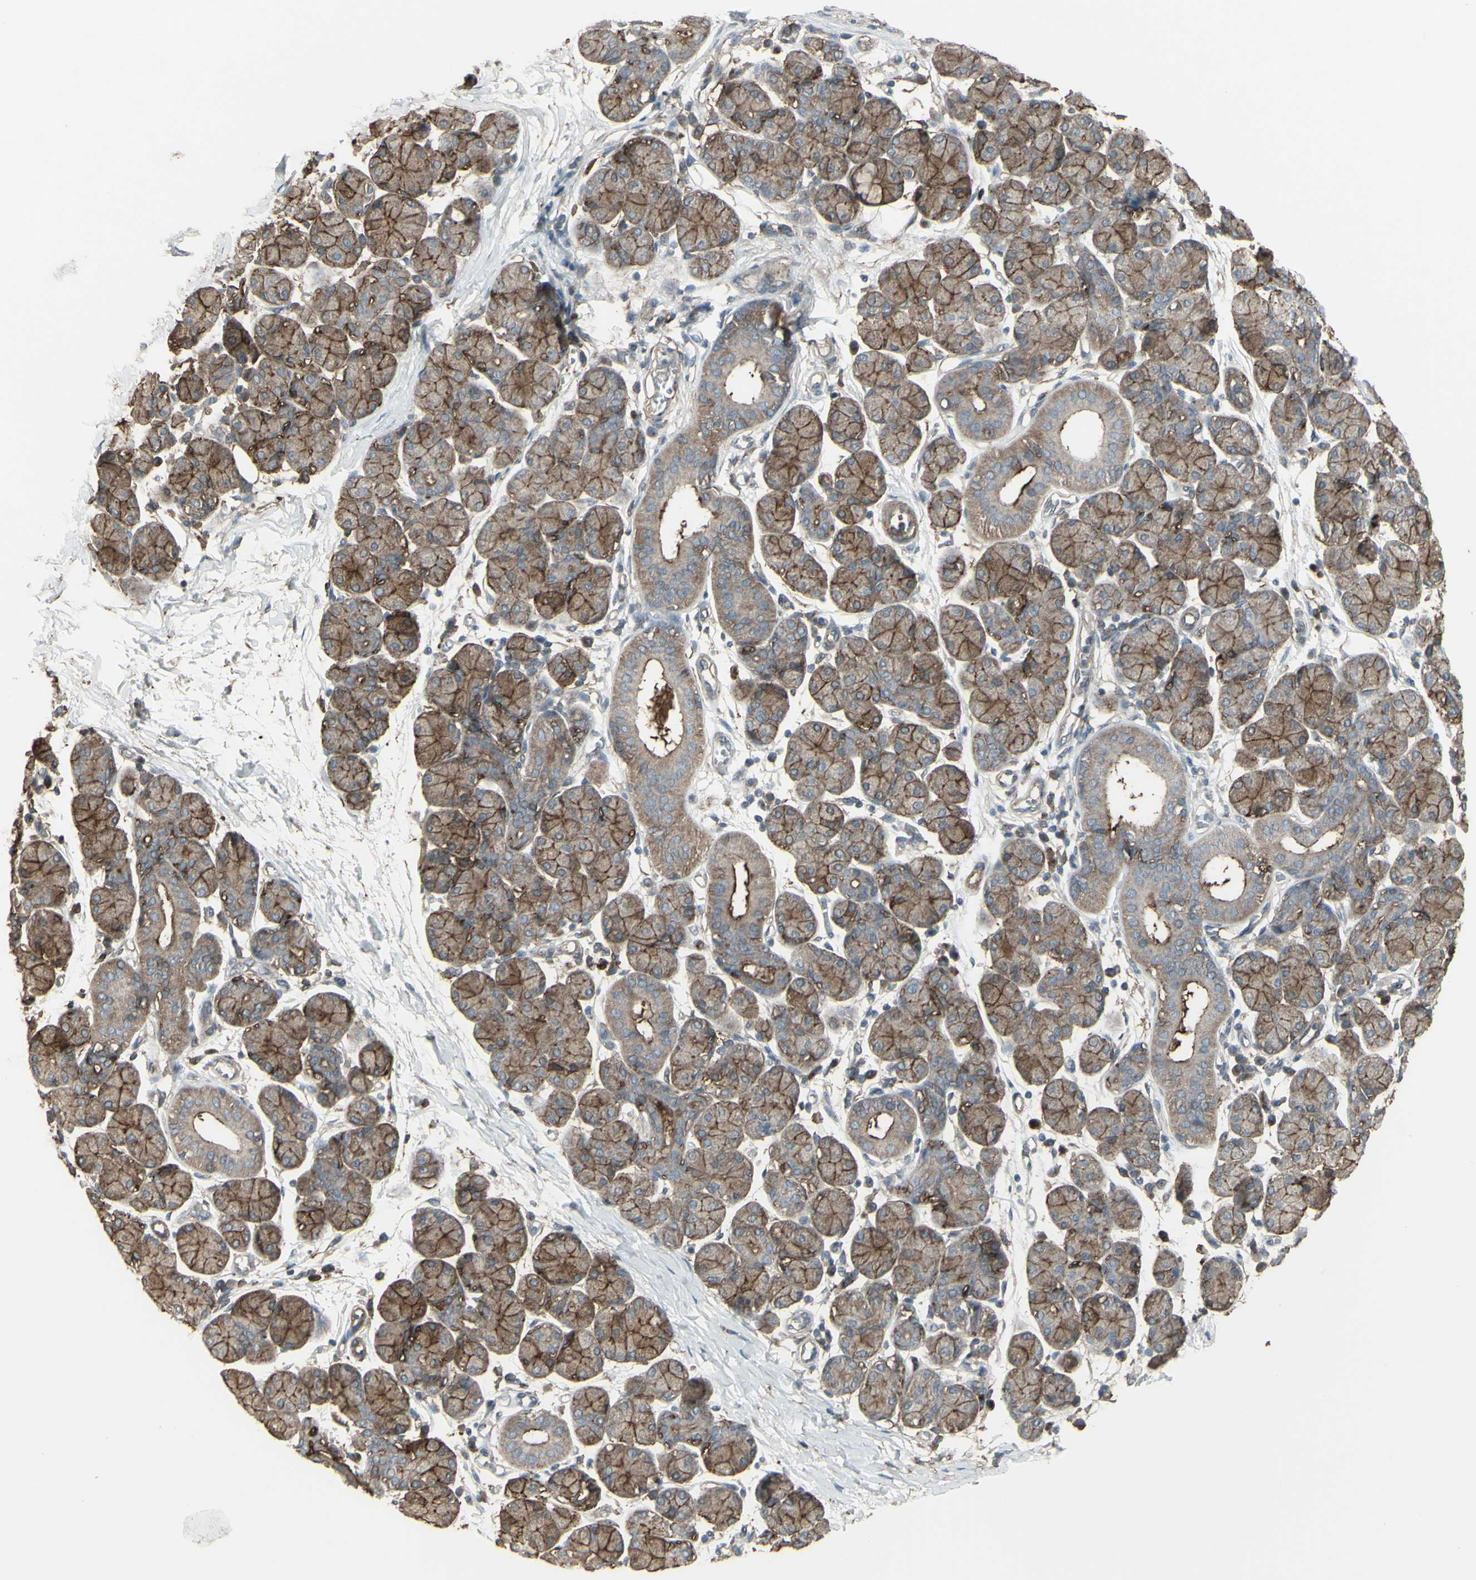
{"staining": {"intensity": "moderate", "quantity": ">75%", "location": "cytoplasmic/membranous"}, "tissue": "salivary gland", "cell_type": "Glandular cells", "image_type": "normal", "snomed": [{"axis": "morphology", "description": "Normal tissue, NOS"}, {"axis": "morphology", "description": "Inflammation, NOS"}, {"axis": "topography", "description": "Lymph node"}, {"axis": "topography", "description": "Salivary gland"}], "caption": "A brown stain highlights moderate cytoplasmic/membranous staining of a protein in glandular cells of unremarkable human salivary gland. The protein of interest is shown in brown color, while the nuclei are stained blue.", "gene": "SMO", "patient": {"sex": "male", "age": 3}}